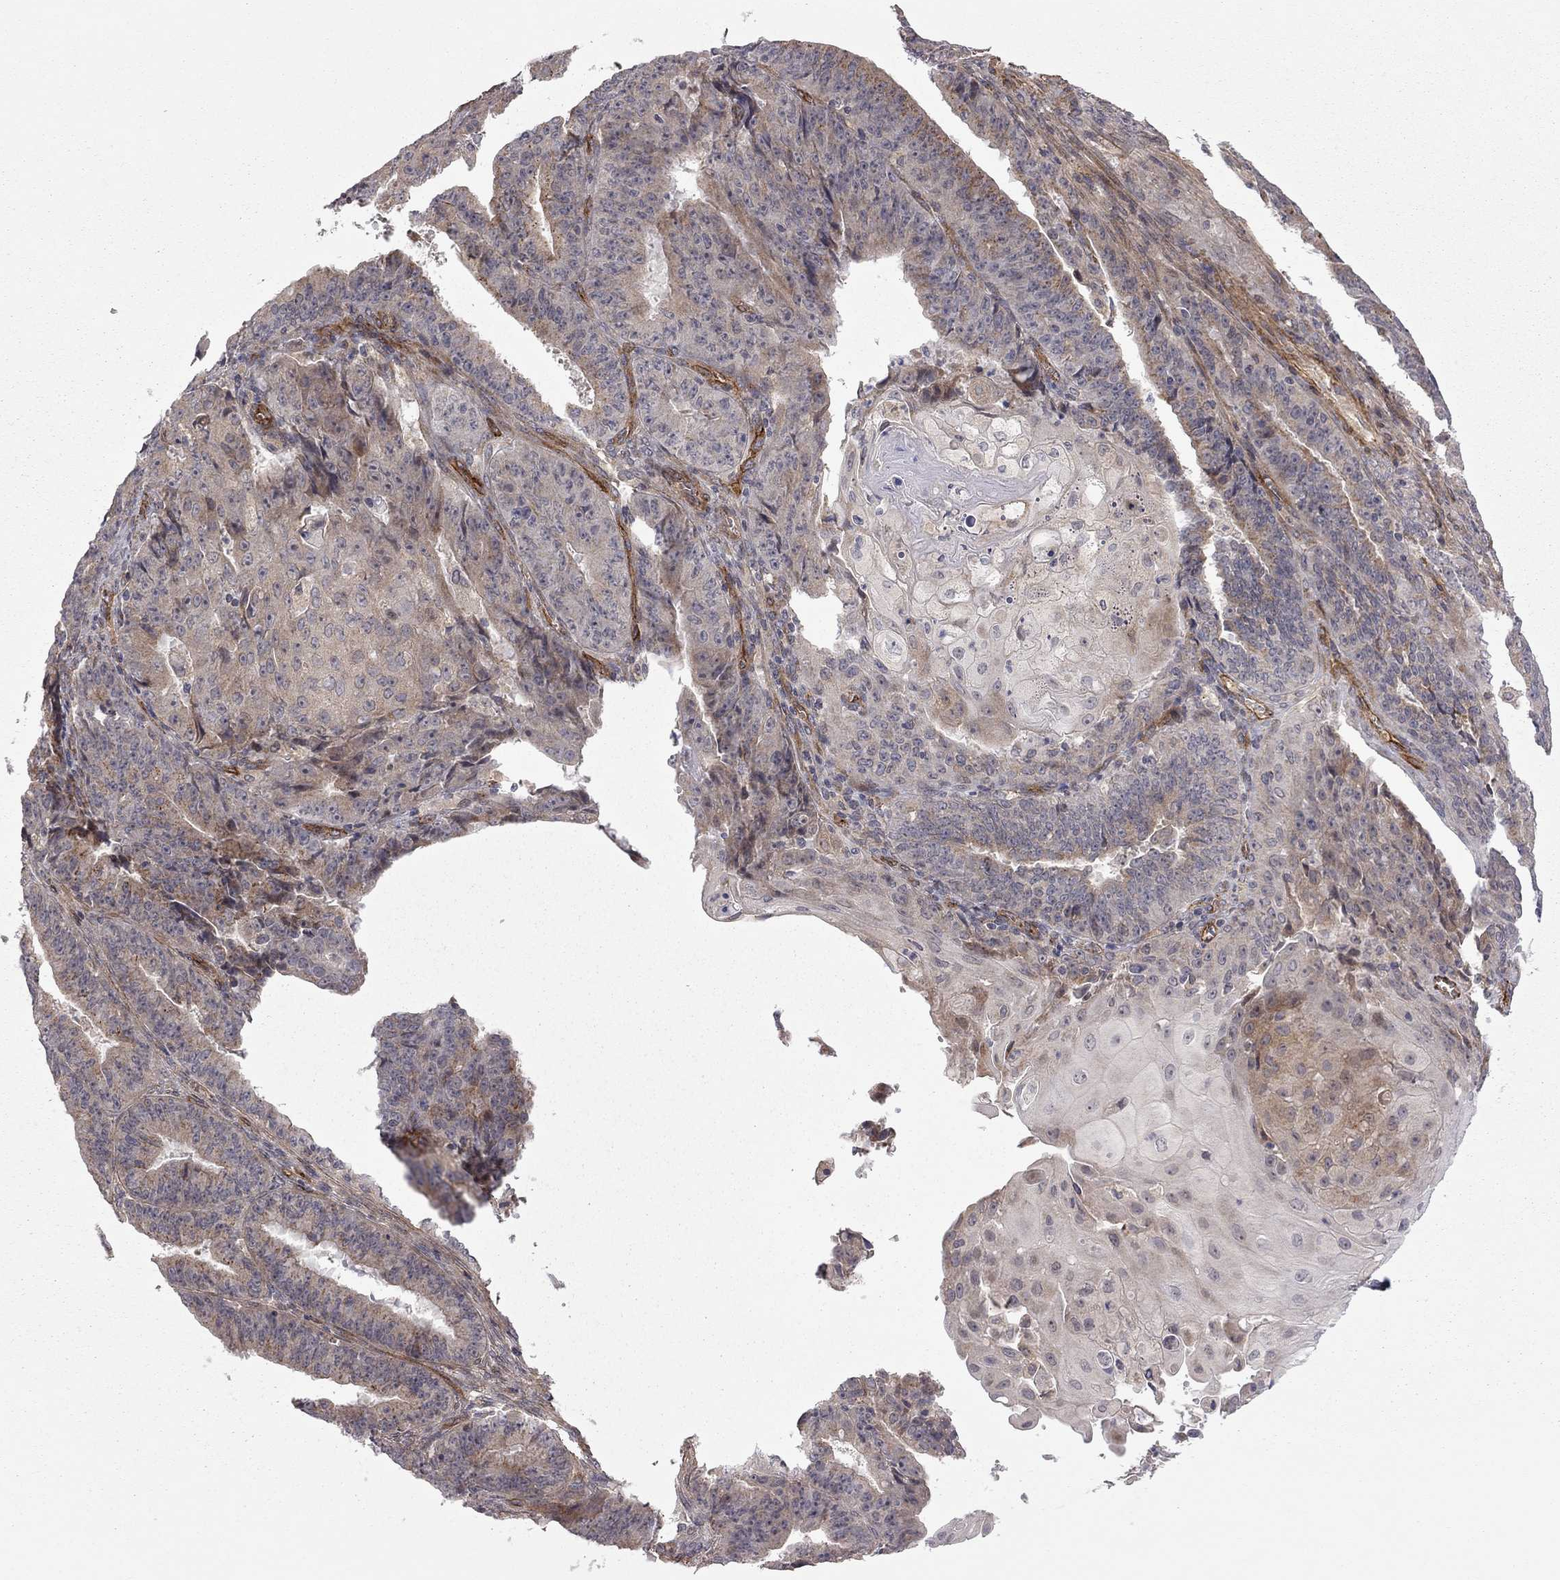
{"staining": {"intensity": "moderate", "quantity": "25%-75%", "location": "cytoplasmic/membranous"}, "tissue": "ovarian cancer", "cell_type": "Tumor cells", "image_type": "cancer", "snomed": [{"axis": "morphology", "description": "Carcinoma, endometroid"}, {"axis": "topography", "description": "Ovary"}], "caption": "This is an image of IHC staining of ovarian cancer (endometroid carcinoma), which shows moderate positivity in the cytoplasmic/membranous of tumor cells.", "gene": "EXOC3L2", "patient": {"sex": "female", "age": 42}}